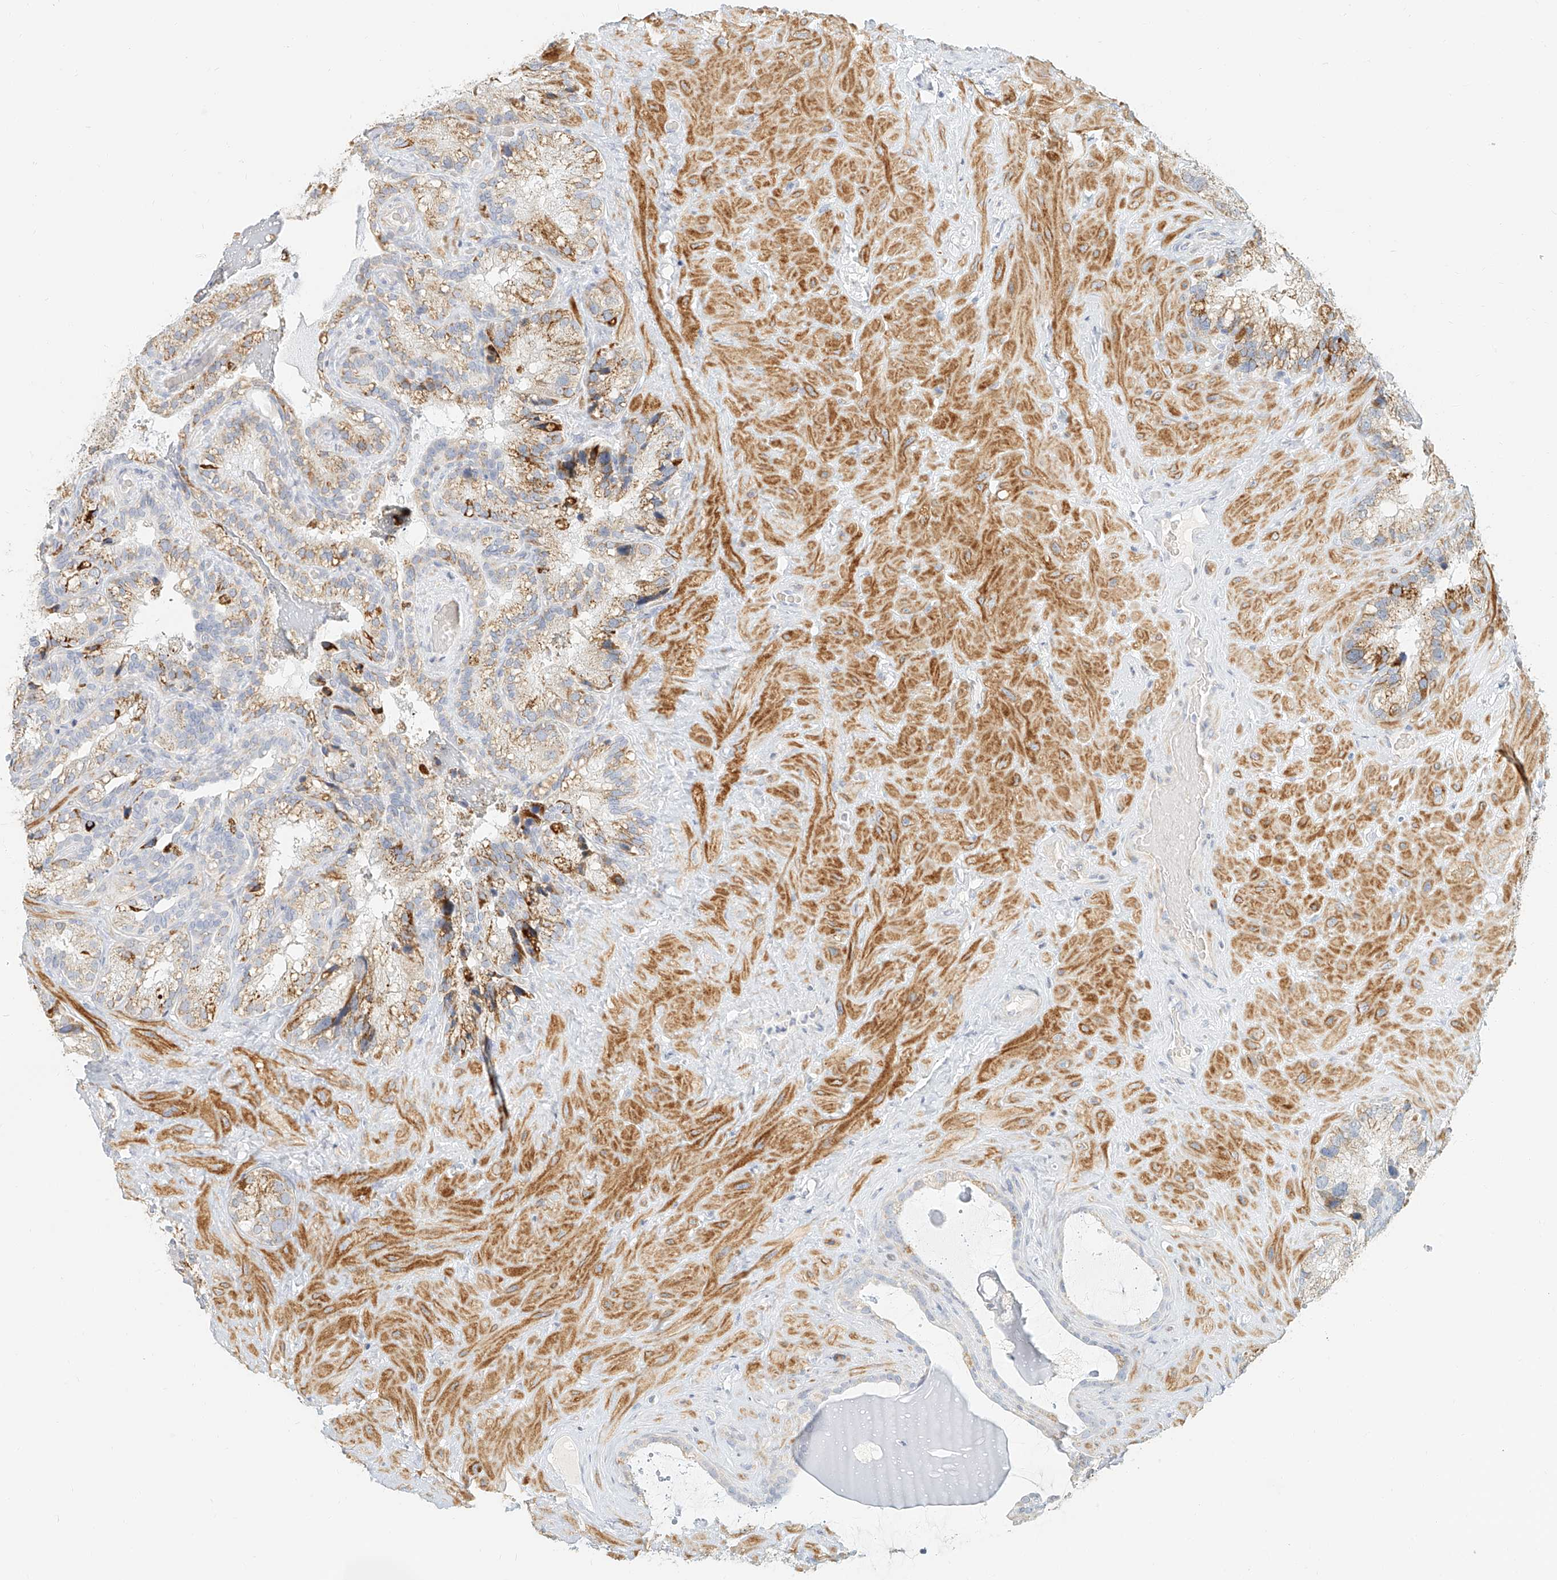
{"staining": {"intensity": "weak", "quantity": "25%-75%", "location": "cytoplasmic/membranous"}, "tissue": "seminal vesicle", "cell_type": "Glandular cells", "image_type": "normal", "snomed": [{"axis": "morphology", "description": "Normal tissue, NOS"}, {"axis": "topography", "description": "Prostate"}, {"axis": "topography", "description": "Seminal veicle"}], "caption": "This micrograph demonstrates immunohistochemistry staining of benign seminal vesicle, with low weak cytoplasmic/membranous expression in approximately 25%-75% of glandular cells.", "gene": "CXorf58", "patient": {"sex": "male", "age": 68}}